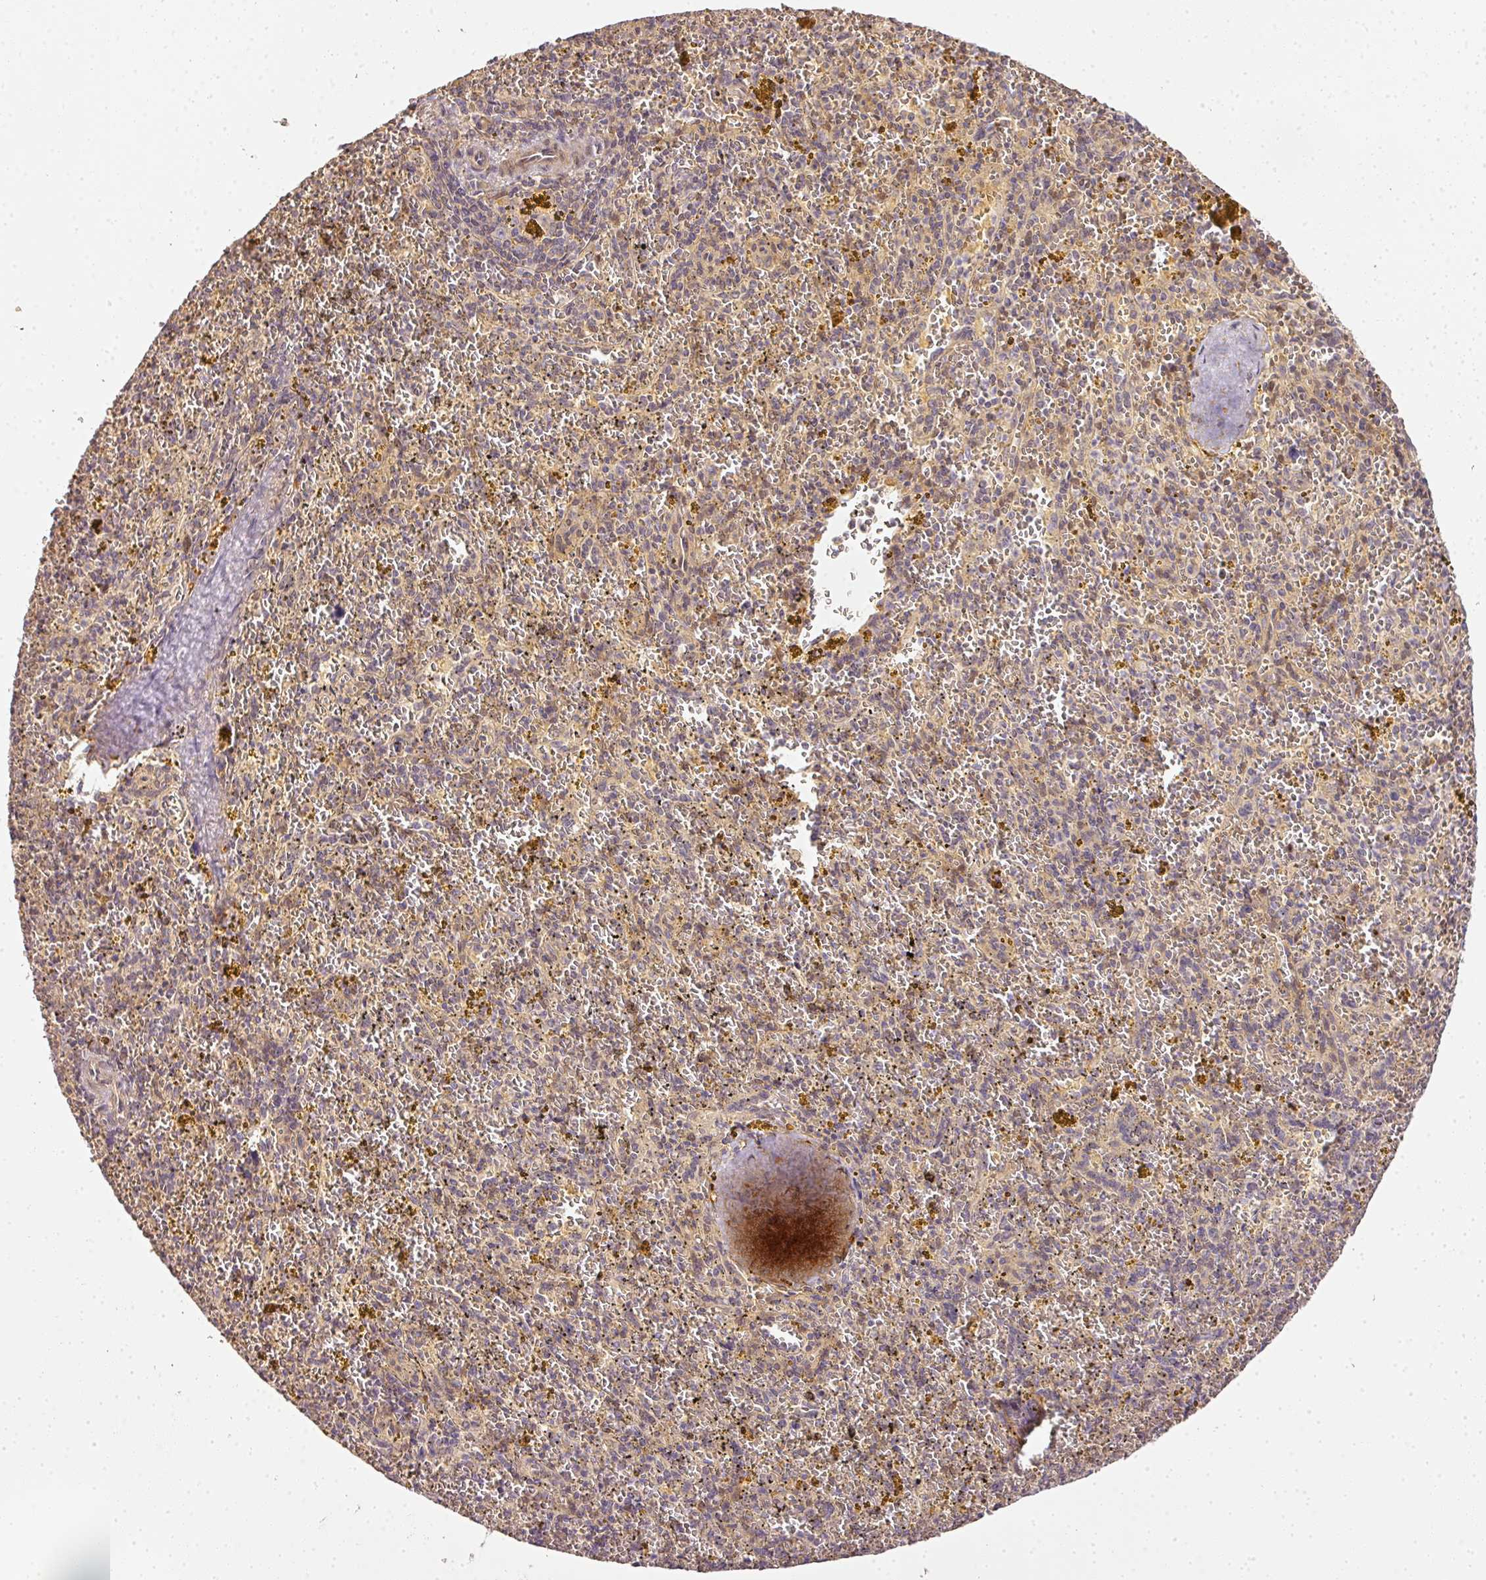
{"staining": {"intensity": "negative", "quantity": "none", "location": "none"}, "tissue": "spleen", "cell_type": "Cells in red pulp", "image_type": "normal", "snomed": [{"axis": "morphology", "description": "Normal tissue, NOS"}, {"axis": "topography", "description": "Spleen"}], "caption": "The immunohistochemistry histopathology image has no significant staining in cells in red pulp of spleen. The staining is performed using DAB brown chromogen with nuclei counter-stained in using hematoxylin.", "gene": "ADH5", "patient": {"sex": "male", "age": 57}}